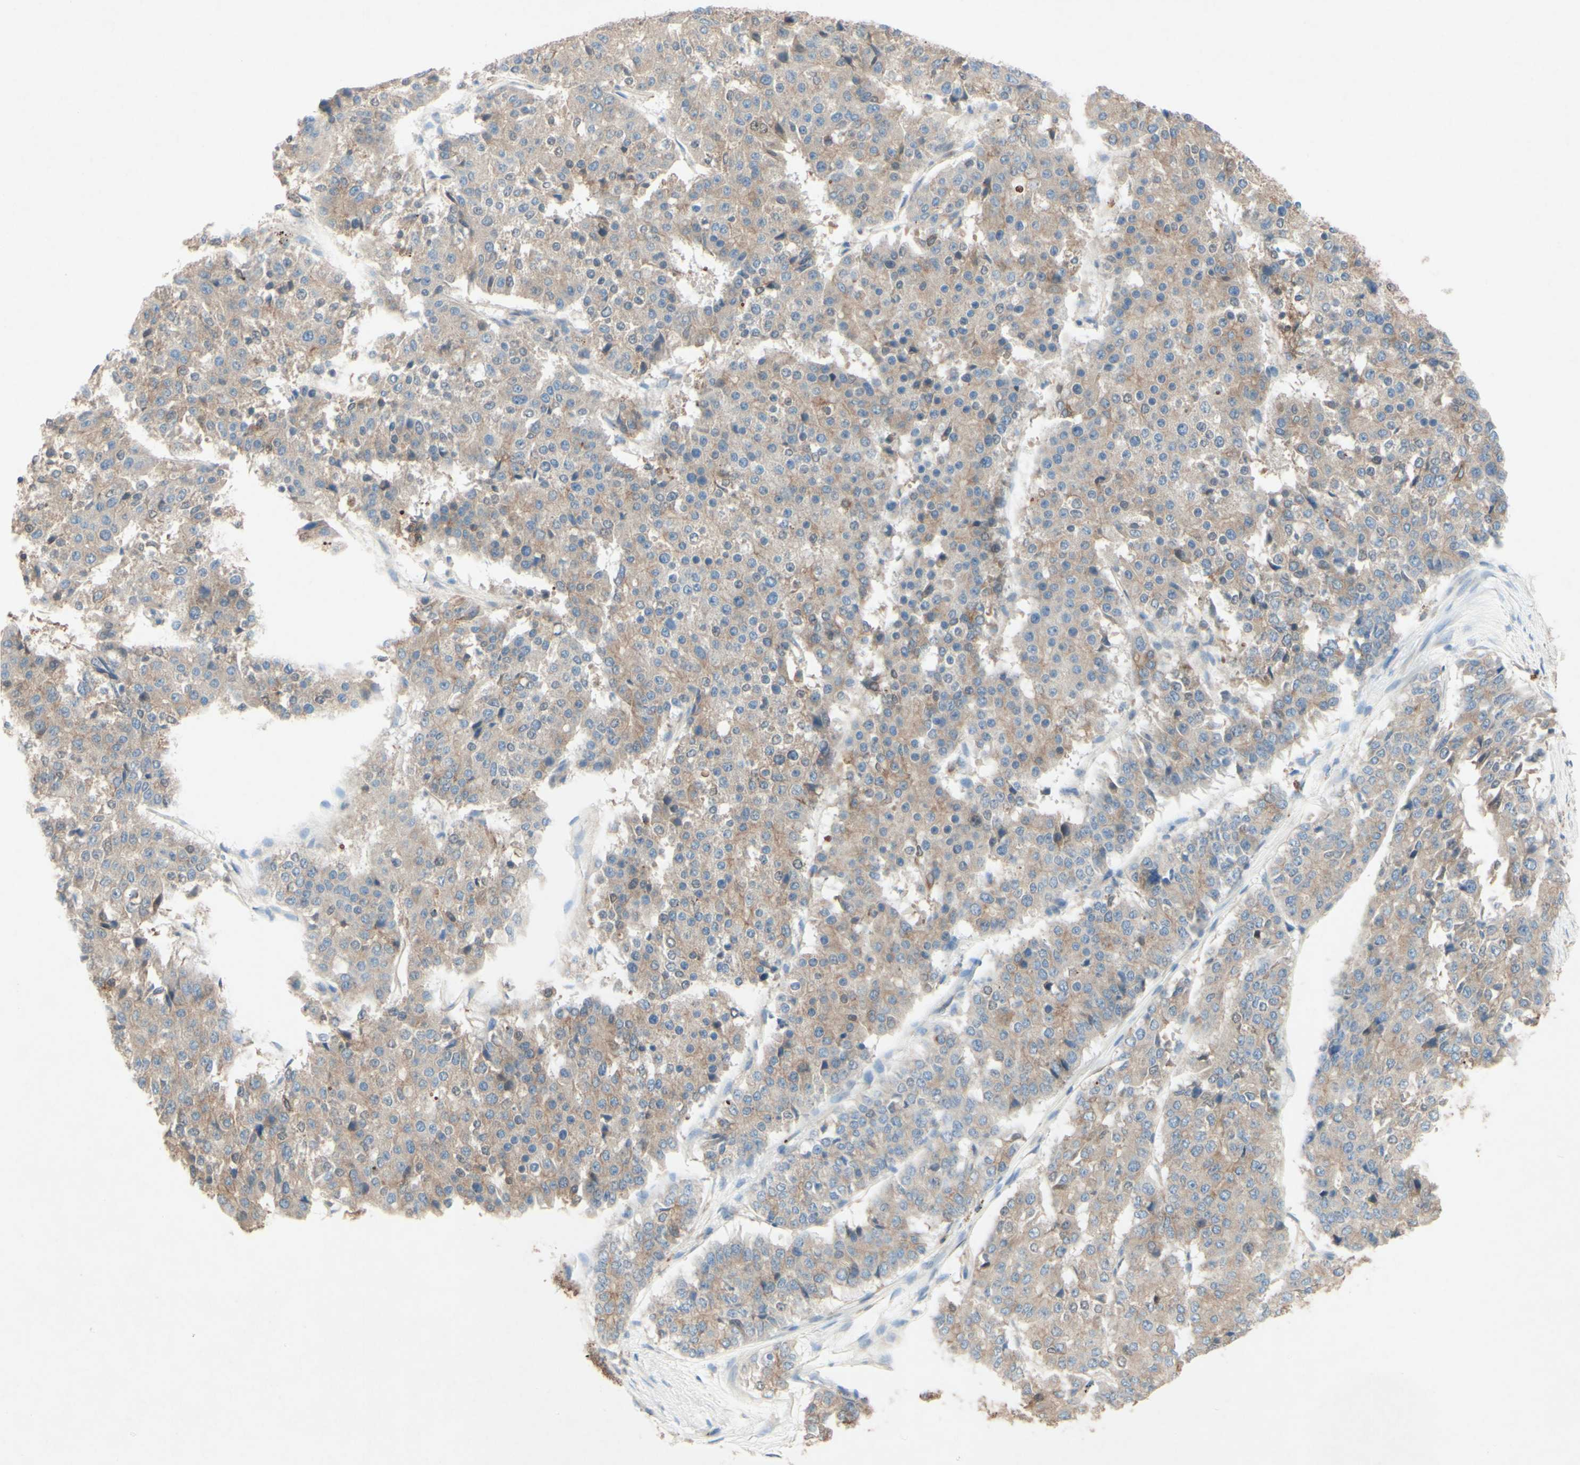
{"staining": {"intensity": "weak", "quantity": ">75%", "location": "cytoplasmic/membranous"}, "tissue": "pancreatic cancer", "cell_type": "Tumor cells", "image_type": "cancer", "snomed": [{"axis": "morphology", "description": "Adenocarcinoma, NOS"}, {"axis": "topography", "description": "Pancreas"}], "caption": "Immunohistochemistry (DAB) staining of human pancreatic cancer exhibits weak cytoplasmic/membranous protein expression in about >75% of tumor cells. The staining is performed using DAB (3,3'-diaminobenzidine) brown chromogen to label protein expression. The nuclei are counter-stained blue using hematoxylin.", "gene": "MTM1", "patient": {"sex": "male", "age": 50}}